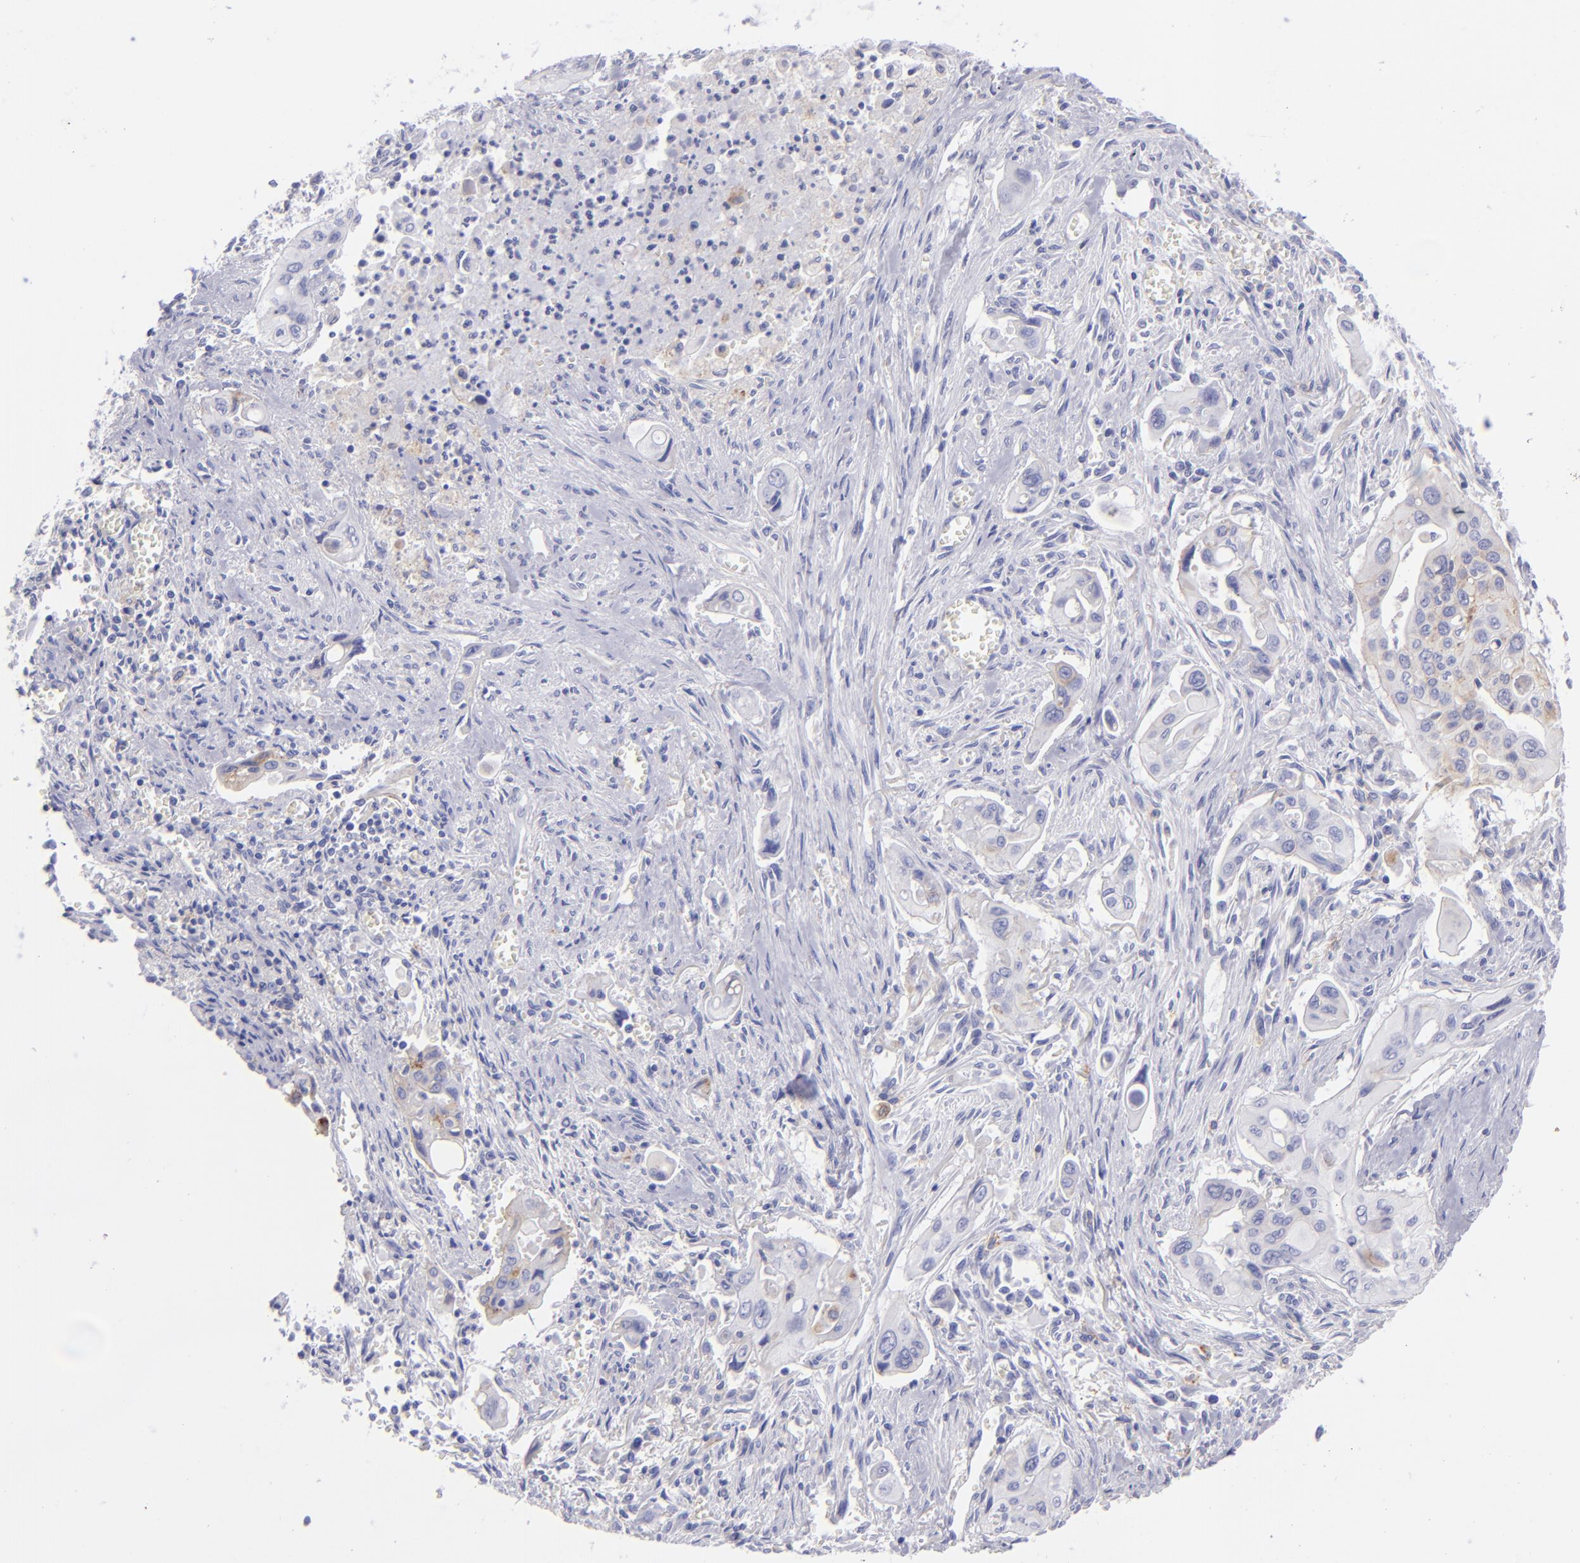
{"staining": {"intensity": "negative", "quantity": "none", "location": "none"}, "tissue": "pancreatic cancer", "cell_type": "Tumor cells", "image_type": "cancer", "snomed": [{"axis": "morphology", "description": "Adenocarcinoma, NOS"}, {"axis": "topography", "description": "Pancreas"}], "caption": "Immunohistochemistry of human pancreatic cancer exhibits no staining in tumor cells.", "gene": "CD82", "patient": {"sex": "male", "age": 77}}